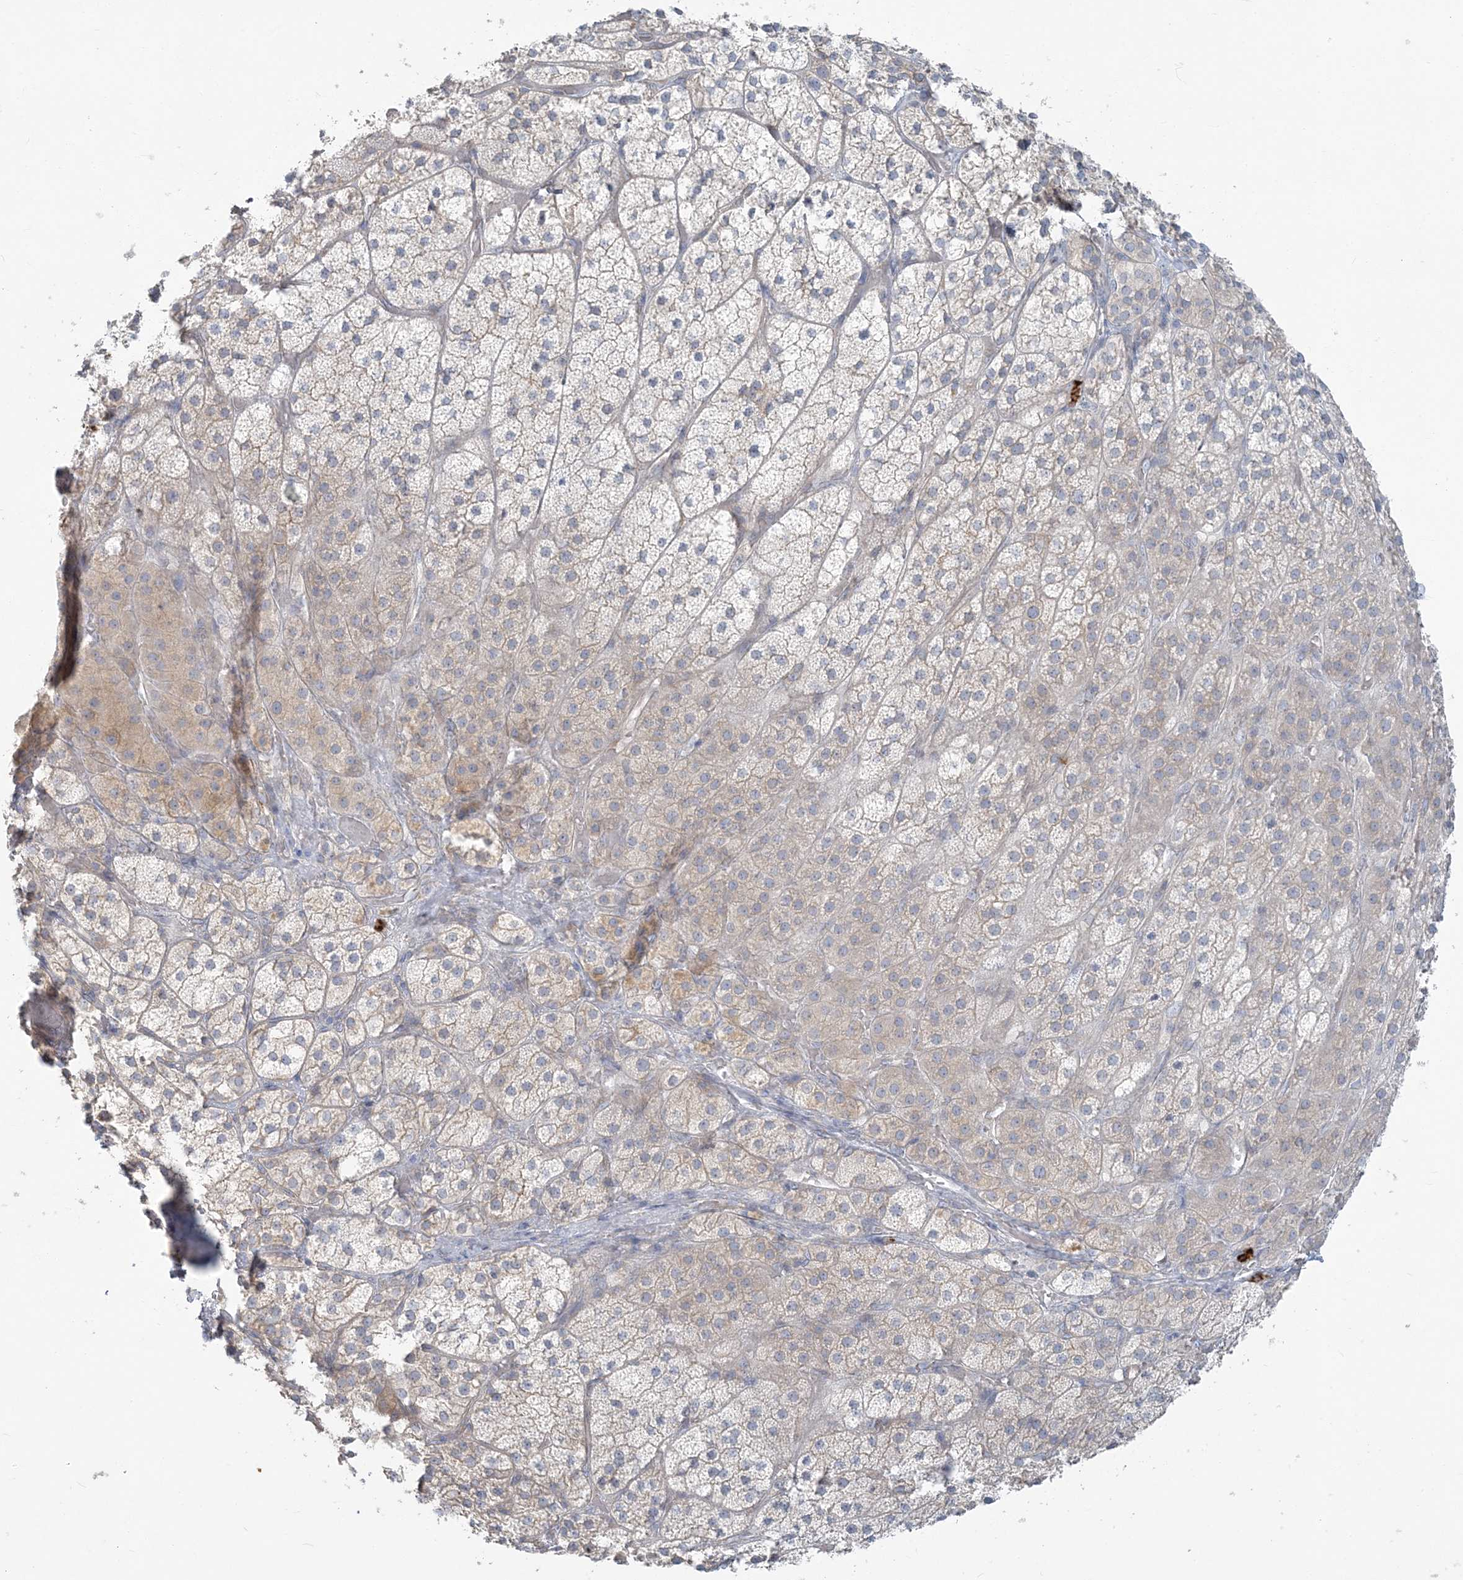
{"staining": {"intensity": "weak", "quantity": "<25%", "location": "cytoplasmic/membranous"}, "tissue": "adrenal gland", "cell_type": "Glandular cells", "image_type": "normal", "snomed": [{"axis": "morphology", "description": "Normal tissue, NOS"}, {"axis": "topography", "description": "Adrenal gland"}], "caption": "Immunohistochemistry (IHC) image of benign adrenal gland: adrenal gland stained with DAB (3,3'-diaminobenzidine) exhibits no significant protein staining in glandular cells.", "gene": "CCNJ", "patient": {"sex": "male", "age": 57}}